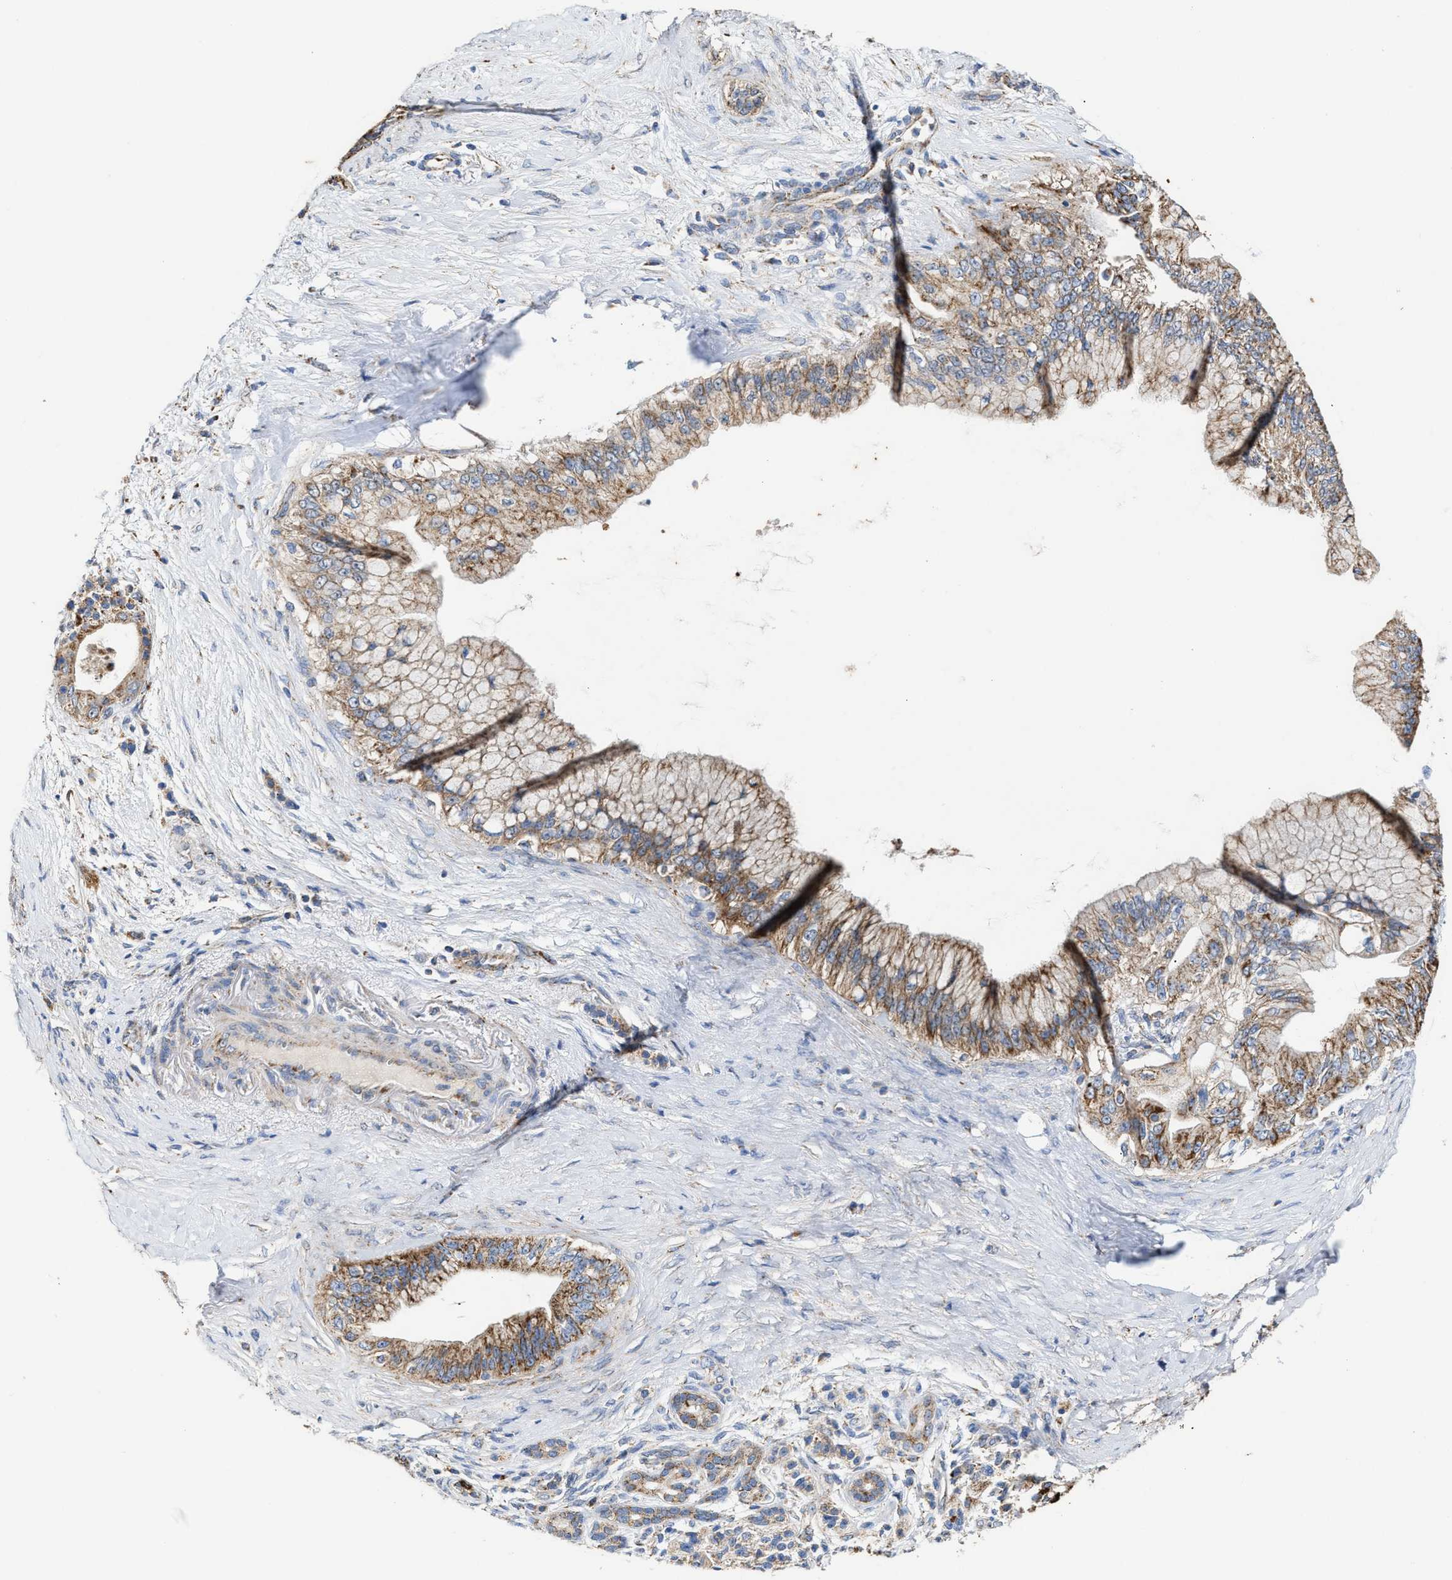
{"staining": {"intensity": "moderate", "quantity": ">75%", "location": "cytoplasmic/membranous"}, "tissue": "pancreatic cancer", "cell_type": "Tumor cells", "image_type": "cancer", "snomed": [{"axis": "morphology", "description": "Adenocarcinoma, NOS"}, {"axis": "topography", "description": "Pancreas"}], "caption": "Immunohistochemistry (IHC) (DAB (3,3'-diaminobenzidine)) staining of pancreatic adenocarcinoma shows moderate cytoplasmic/membranous protein staining in approximately >75% of tumor cells. The staining is performed using DAB brown chromogen to label protein expression. The nuclei are counter-stained blue using hematoxylin.", "gene": "MECR", "patient": {"sex": "male", "age": 59}}